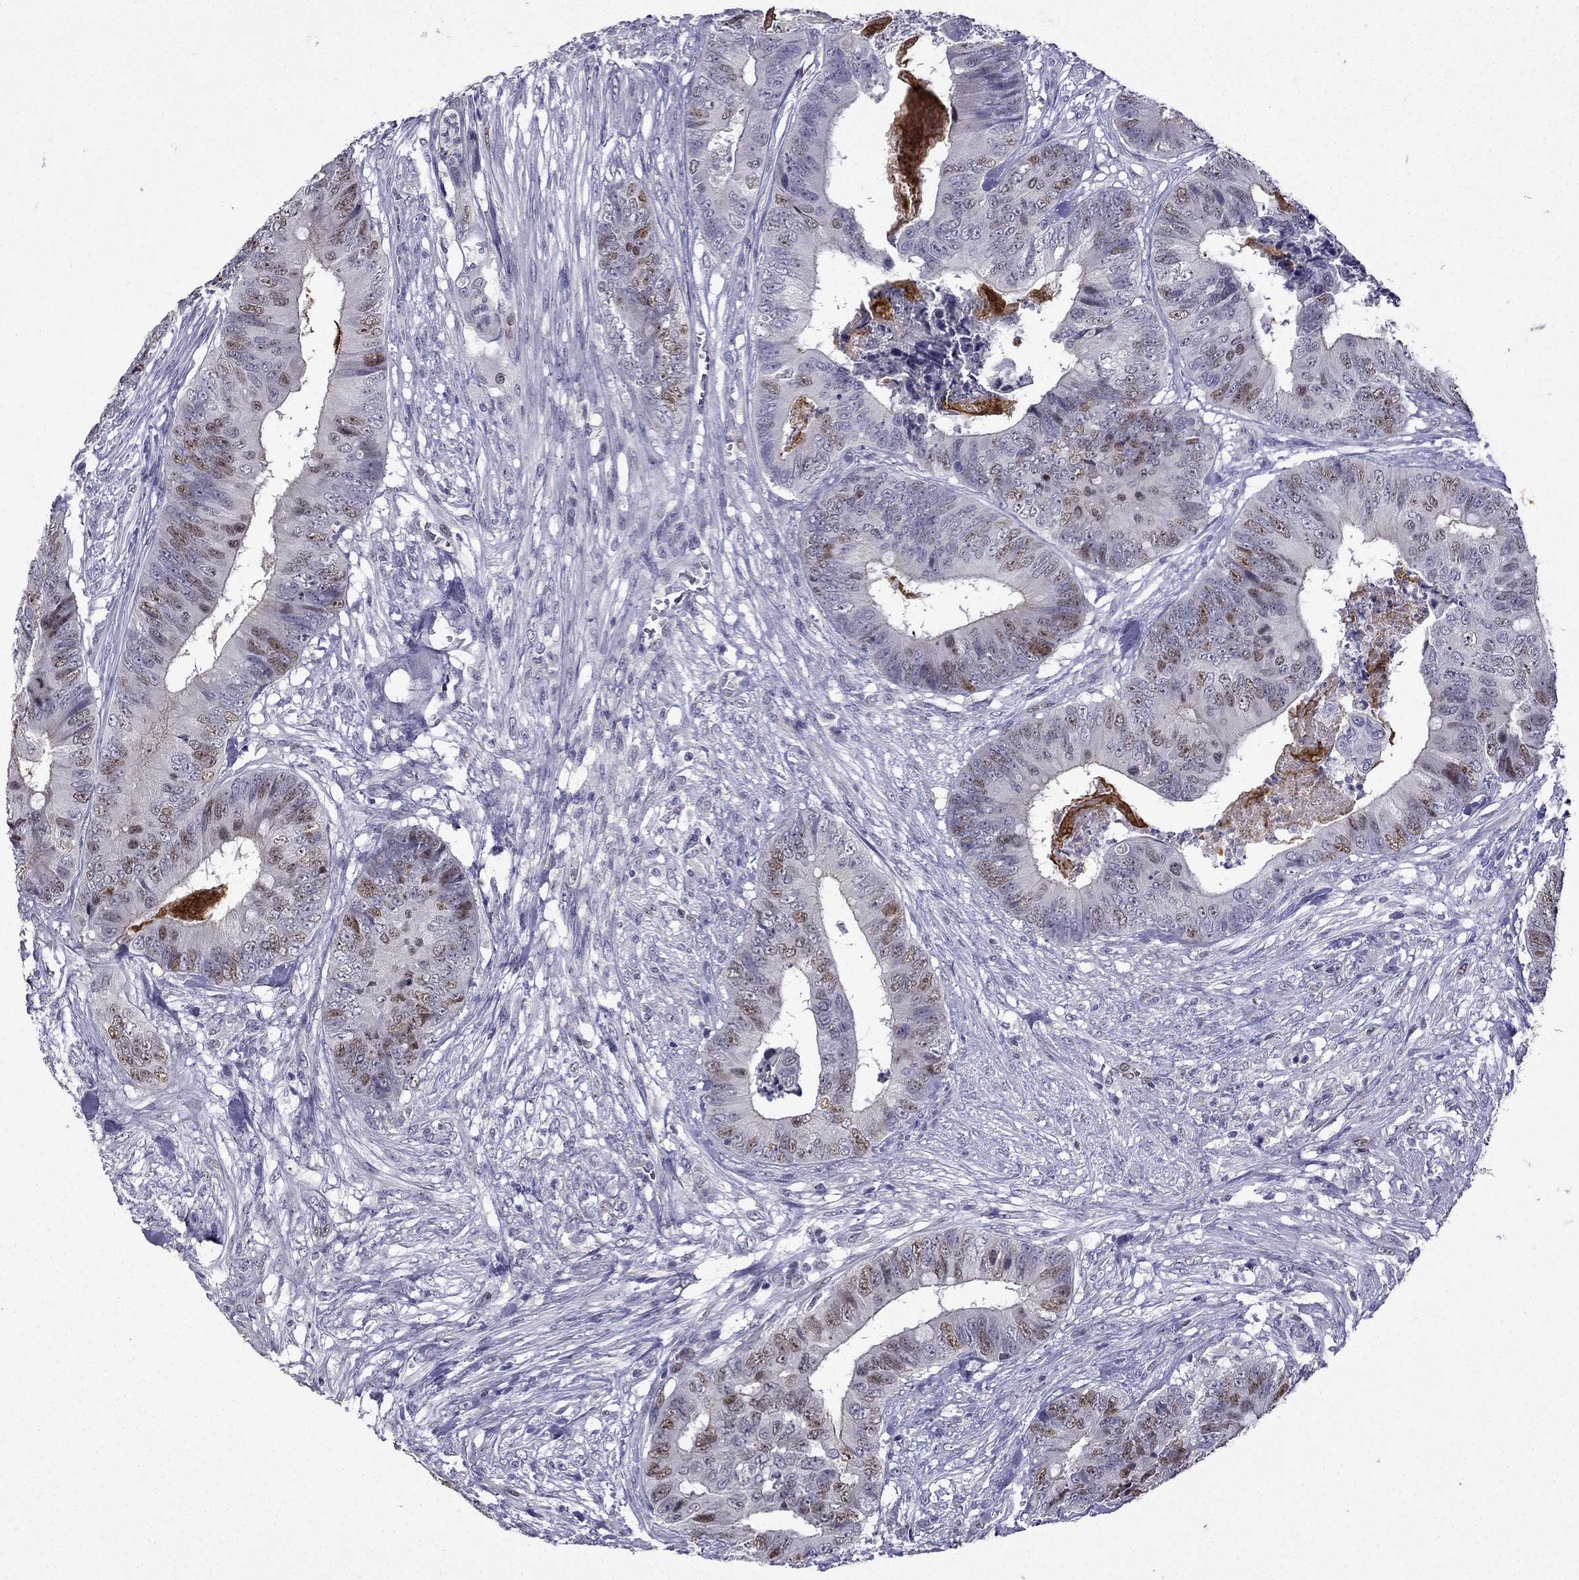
{"staining": {"intensity": "moderate", "quantity": "<25%", "location": "nuclear"}, "tissue": "colorectal cancer", "cell_type": "Tumor cells", "image_type": "cancer", "snomed": [{"axis": "morphology", "description": "Adenocarcinoma, NOS"}, {"axis": "topography", "description": "Colon"}], "caption": "A brown stain labels moderate nuclear staining of a protein in colorectal adenocarcinoma tumor cells.", "gene": "UHRF1", "patient": {"sex": "male", "age": 84}}